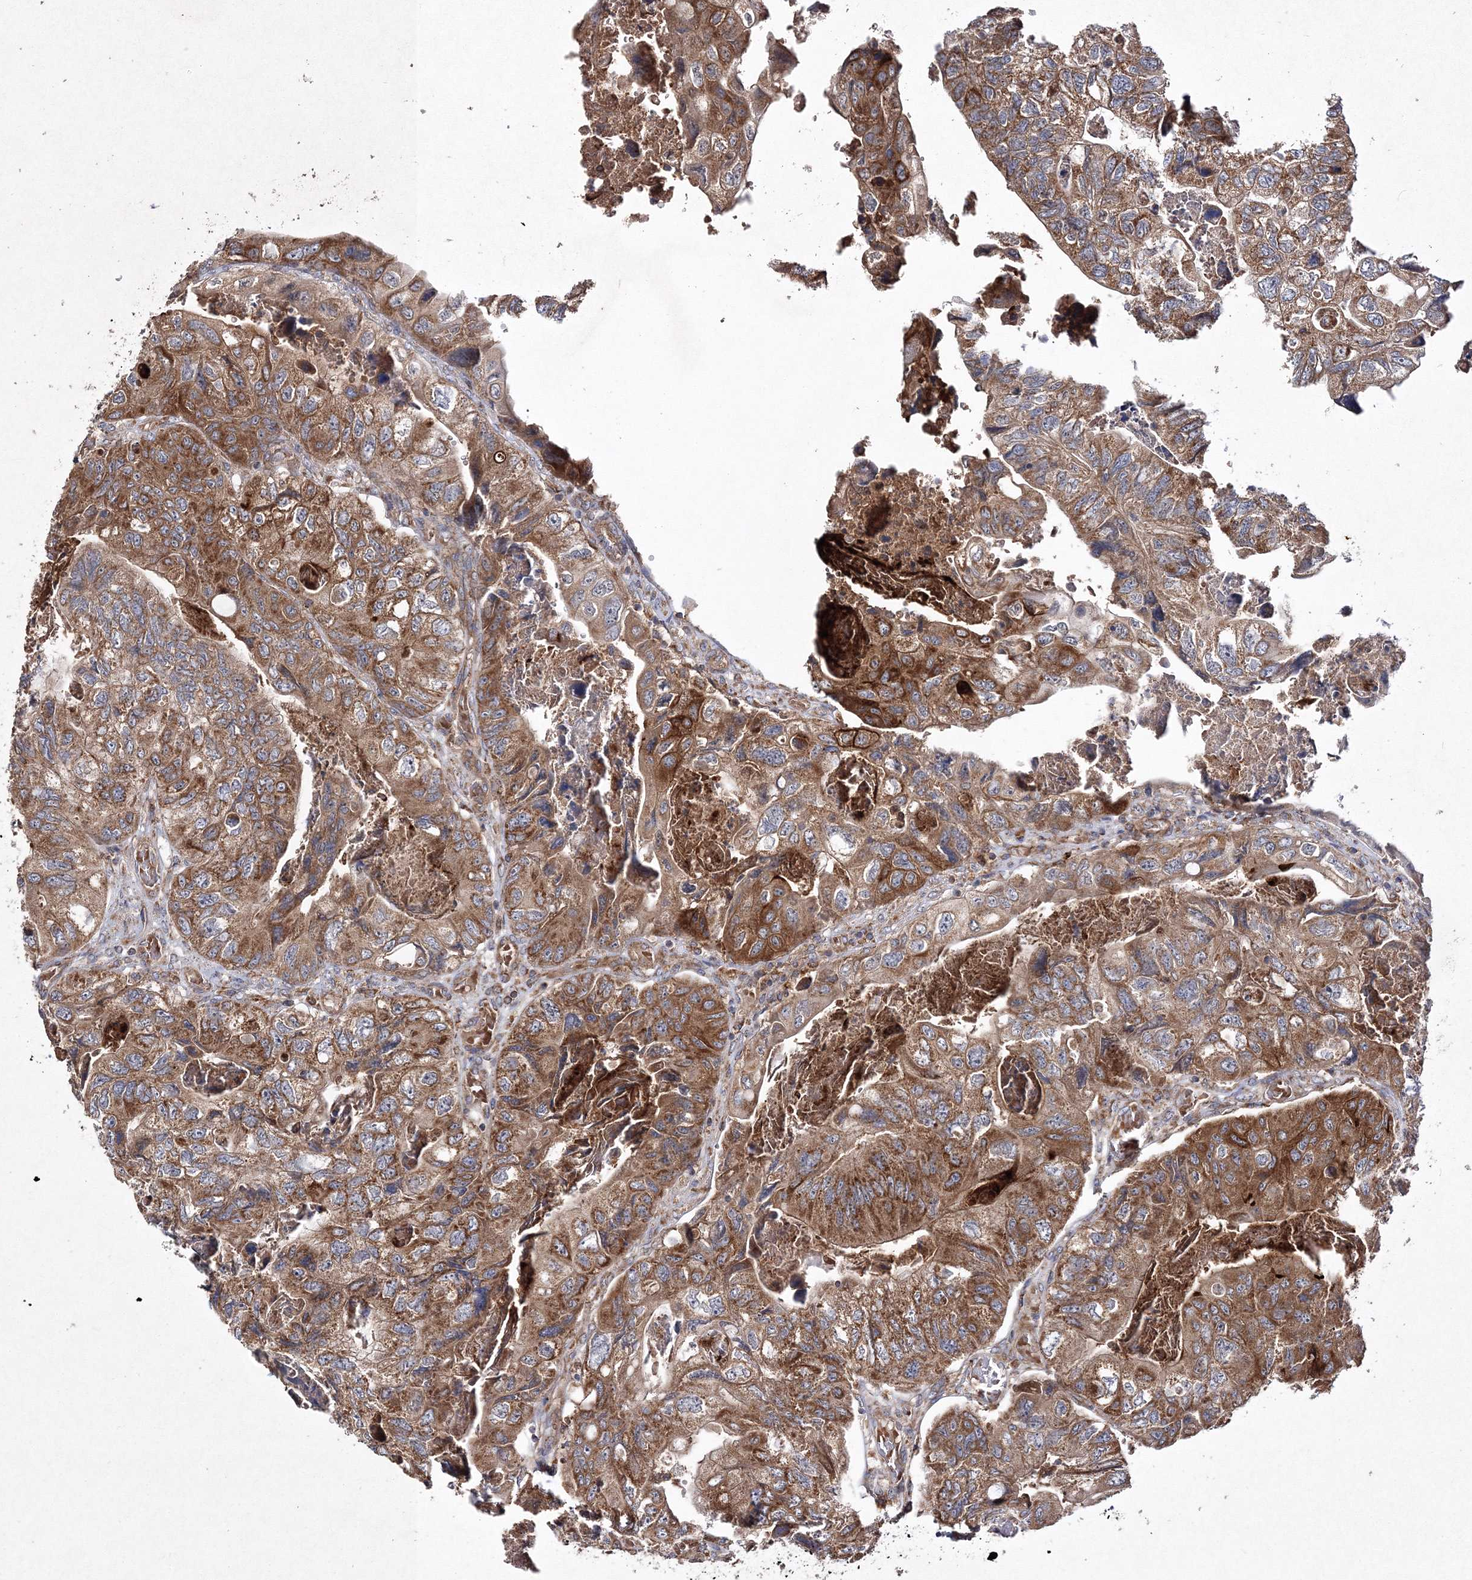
{"staining": {"intensity": "moderate", "quantity": ">75%", "location": "cytoplasmic/membranous"}, "tissue": "colorectal cancer", "cell_type": "Tumor cells", "image_type": "cancer", "snomed": [{"axis": "morphology", "description": "Adenocarcinoma, NOS"}, {"axis": "topography", "description": "Rectum"}], "caption": "Adenocarcinoma (colorectal) stained with a protein marker reveals moderate staining in tumor cells.", "gene": "DNAJC13", "patient": {"sex": "male", "age": 63}}